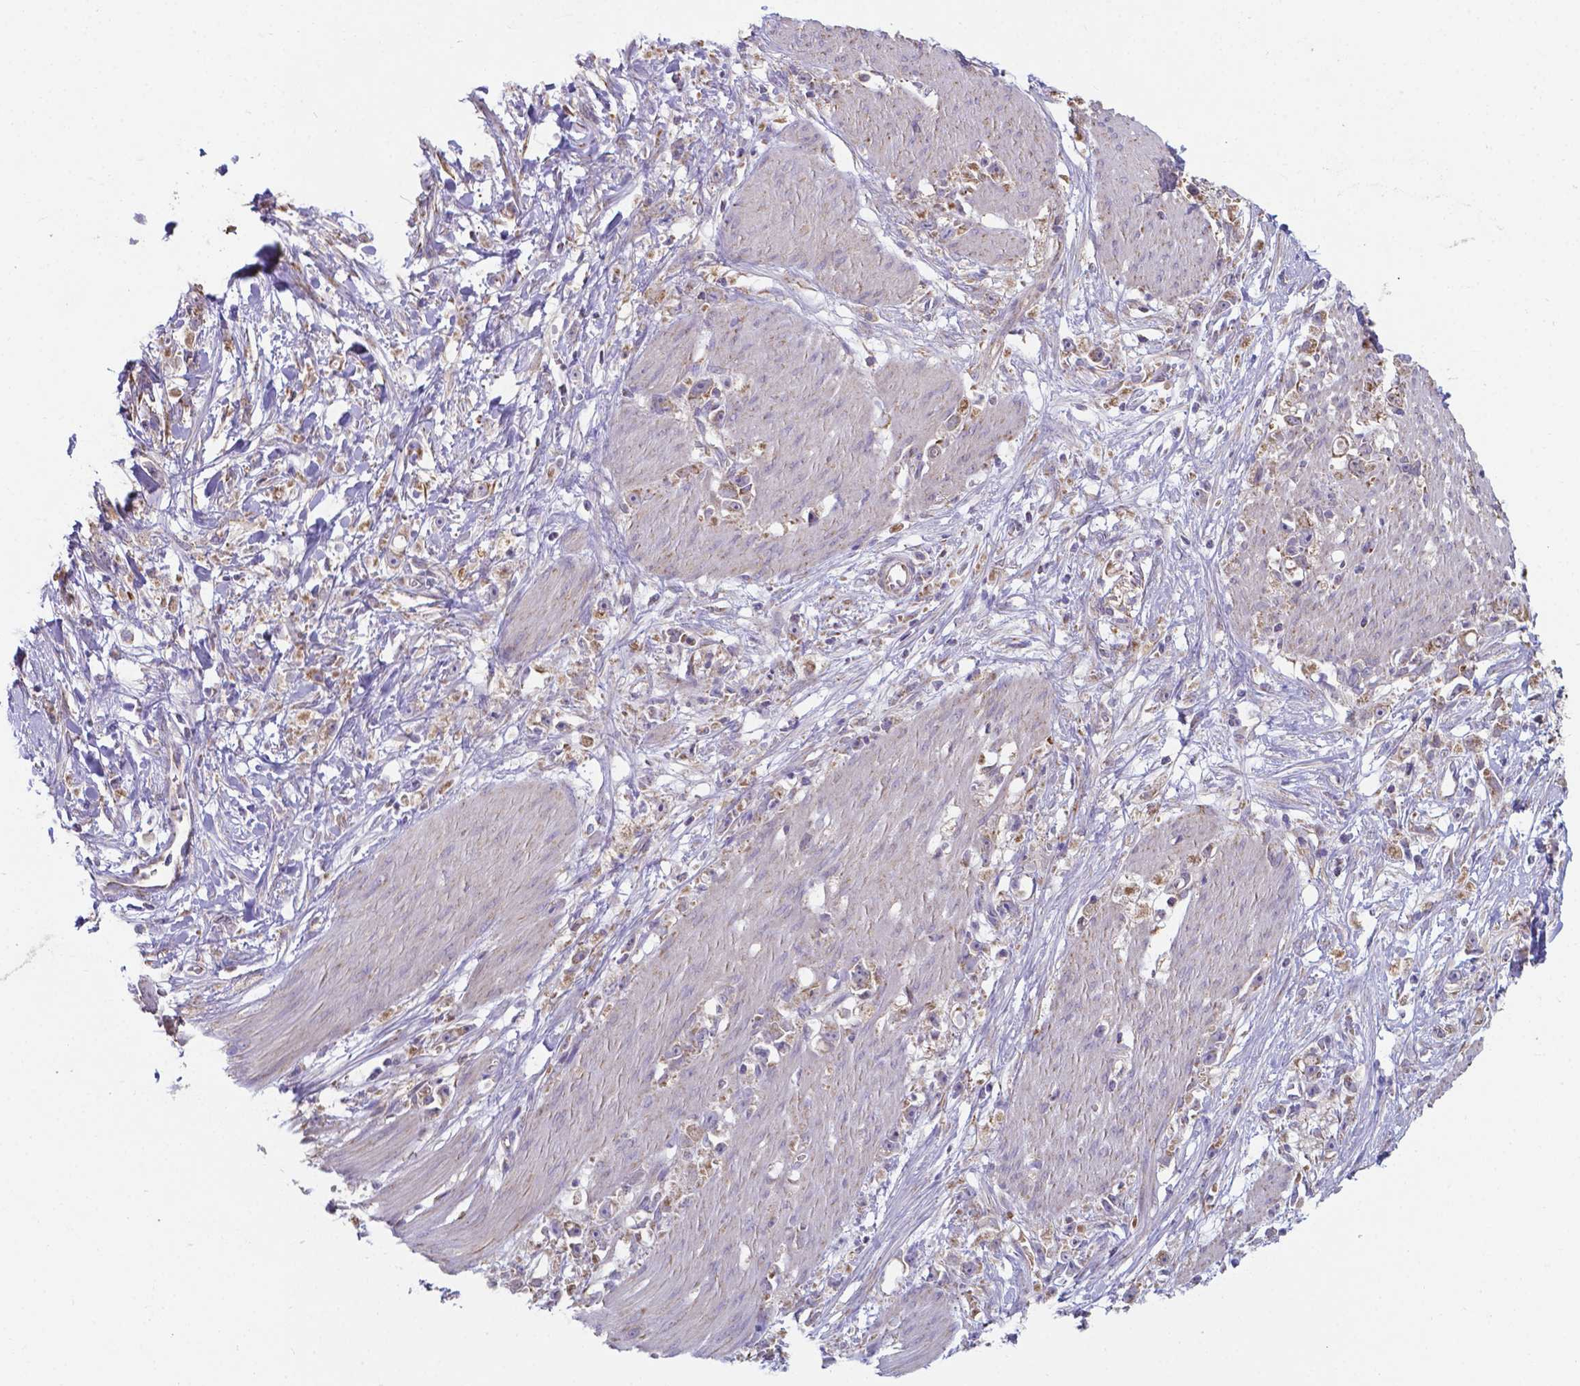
{"staining": {"intensity": "moderate", "quantity": ">75%", "location": "cytoplasmic/membranous"}, "tissue": "stomach cancer", "cell_type": "Tumor cells", "image_type": "cancer", "snomed": [{"axis": "morphology", "description": "Adenocarcinoma, NOS"}, {"axis": "topography", "description": "Stomach"}], "caption": "Brown immunohistochemical staining in stomach cancer (adenocarcinoma) displays moderate cytoplasmic/membranous expression in about >75% of tumor cells.", "gene": "FAM114A1", "patient": {"sex": "female", "age": 59}}